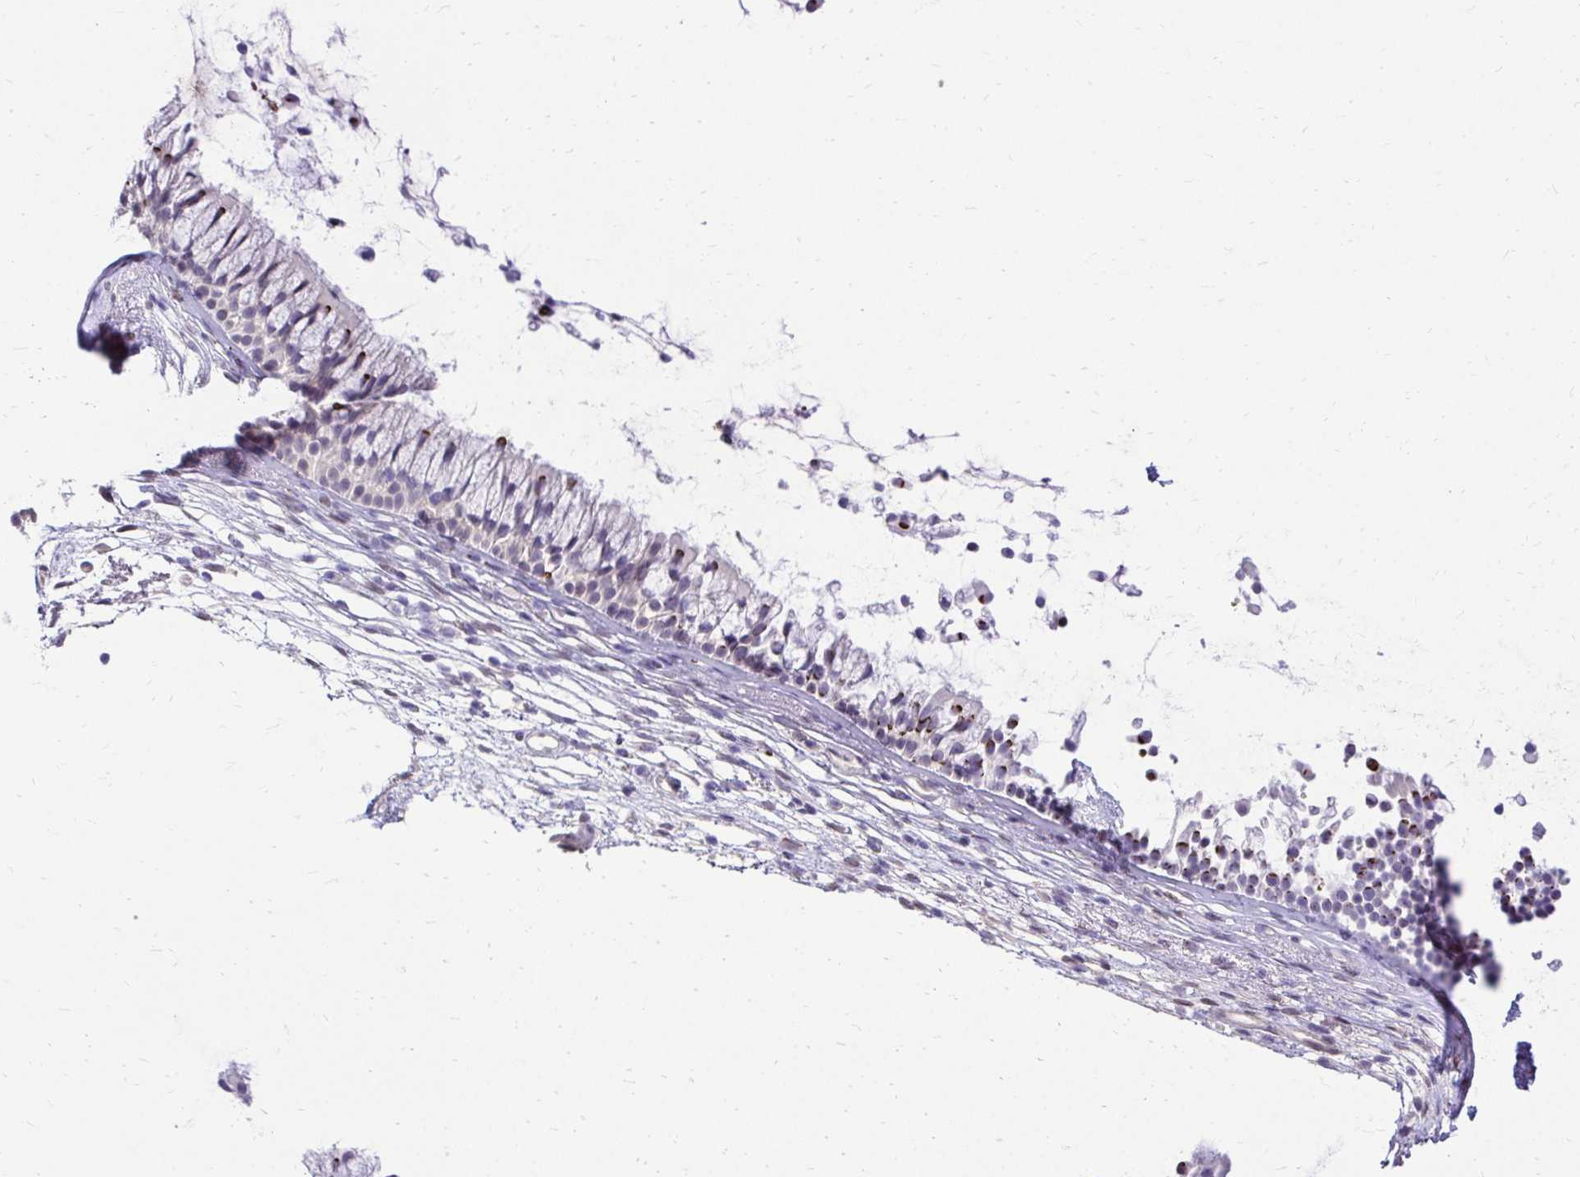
{"staining": {"intensity": "weak", "quantity": "25%-75%", "location": "nuclear"}, "tissue": "nasopharynx", "cell_type": "Respiratory epithelial cells", "image_type": "normal", "snomed": [{"axis": "morphology", "description": "Normal tissue, NOS"}, {"axis": "topography", "description": "Nasopharynx"}], "caption": "IHC image of benign nasopharynx stained for a protein (brown), which exhibits low levels of weak nuclear staining in about 25%-75% of respiratory epithelial cells.", "gene": "BANF1", "patient": {"sex": "female", "age": 75}}